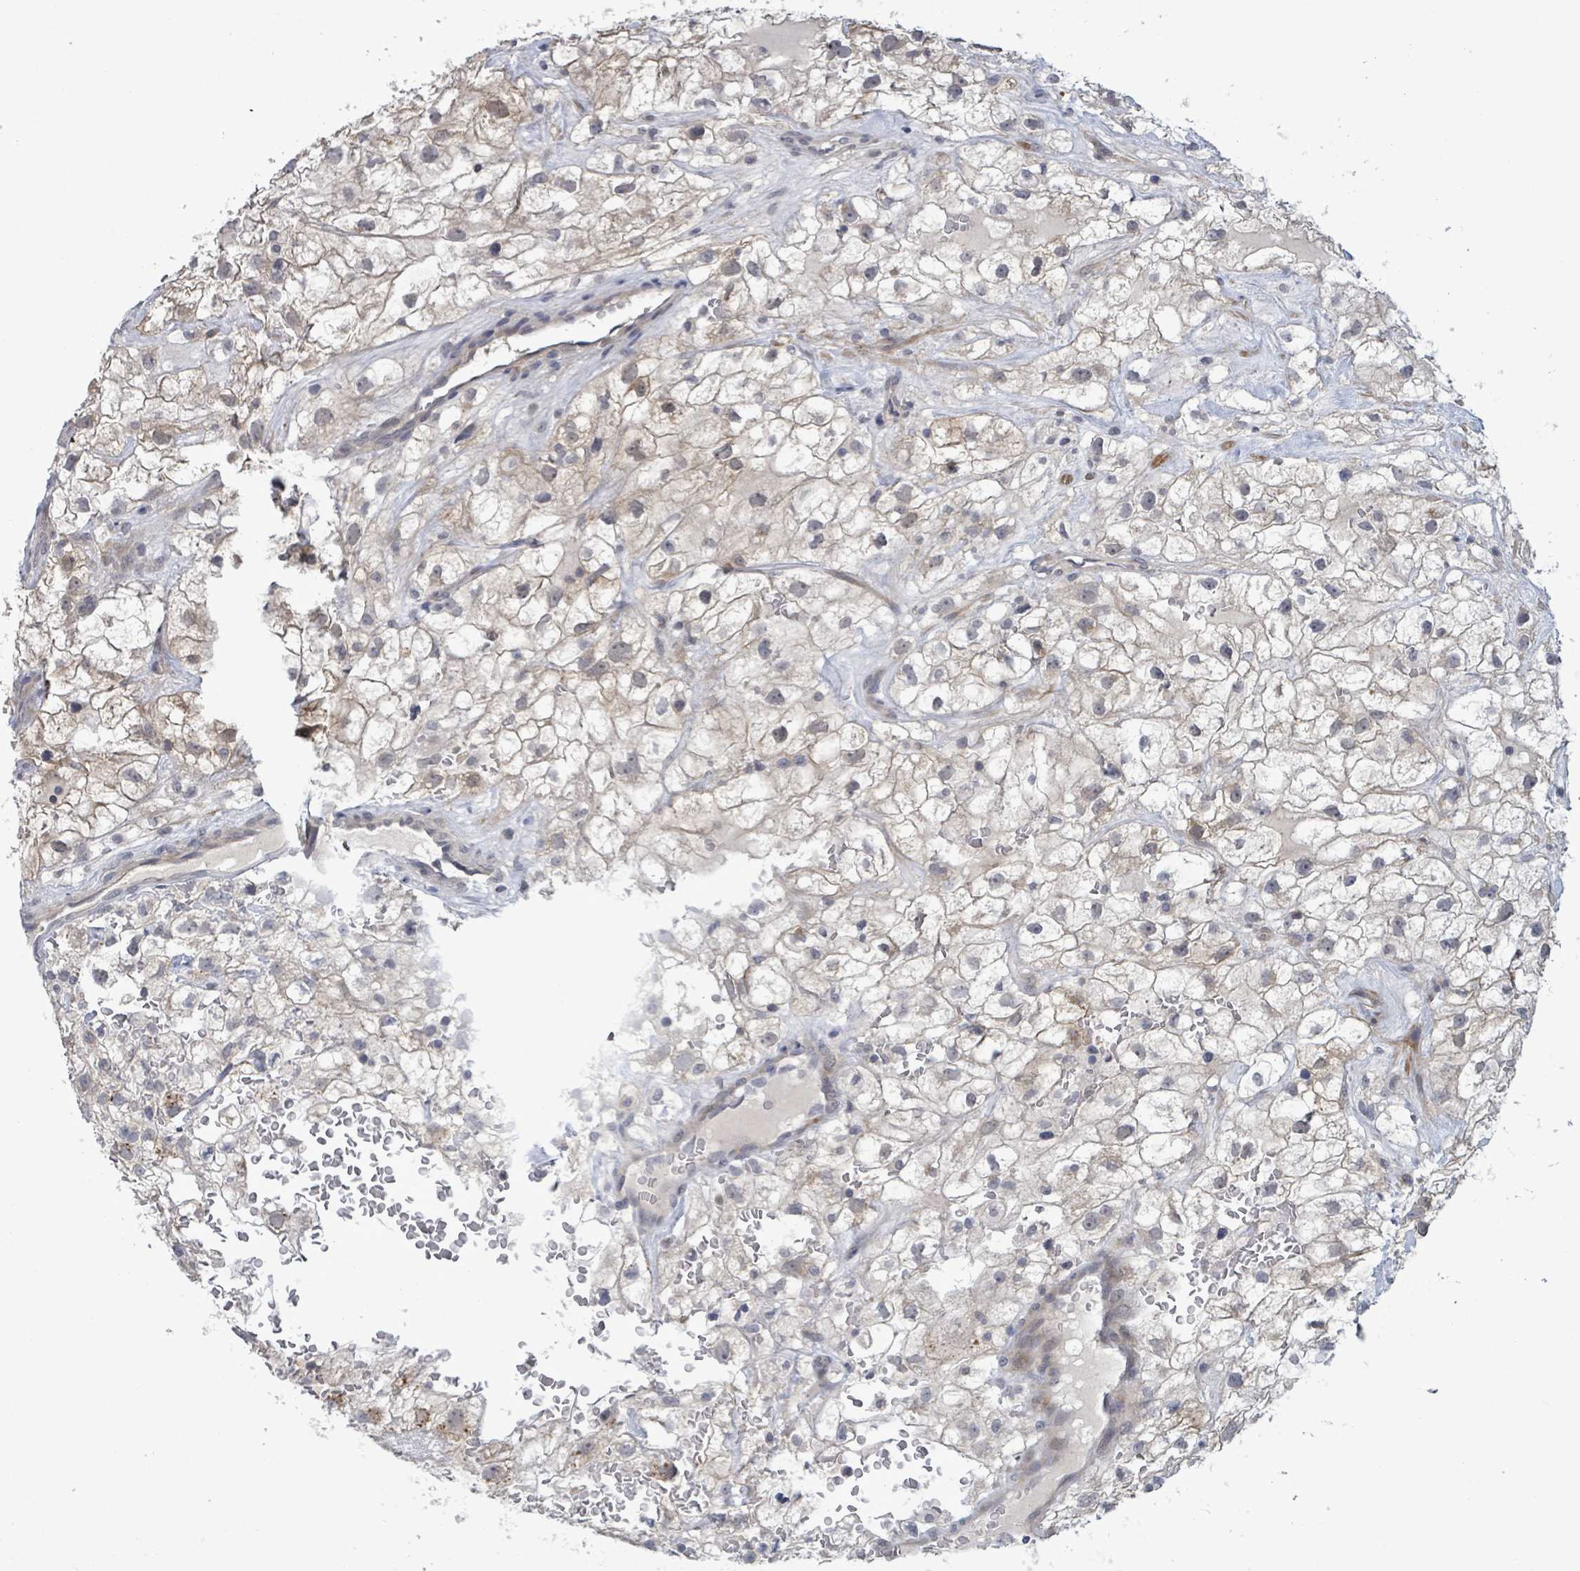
{"staining": {"intensity": "negative", "quantity": "none", "location": "none"}, "tissue": "renal cancer", "cell_type": "Tumor cells", "image_type": "cancer", "snomed": [{"axis": "morphology", "description": "Adenocarcinoma, NOS"}, {"axis": "topography", "description": "Kidney"}], "caption": "Immunohistochemical staining of renal cancer demonstrates no significant staining in tumor cells.", "gene": "AMMECR1", "patient": {"sex": "male", "age": 59}}